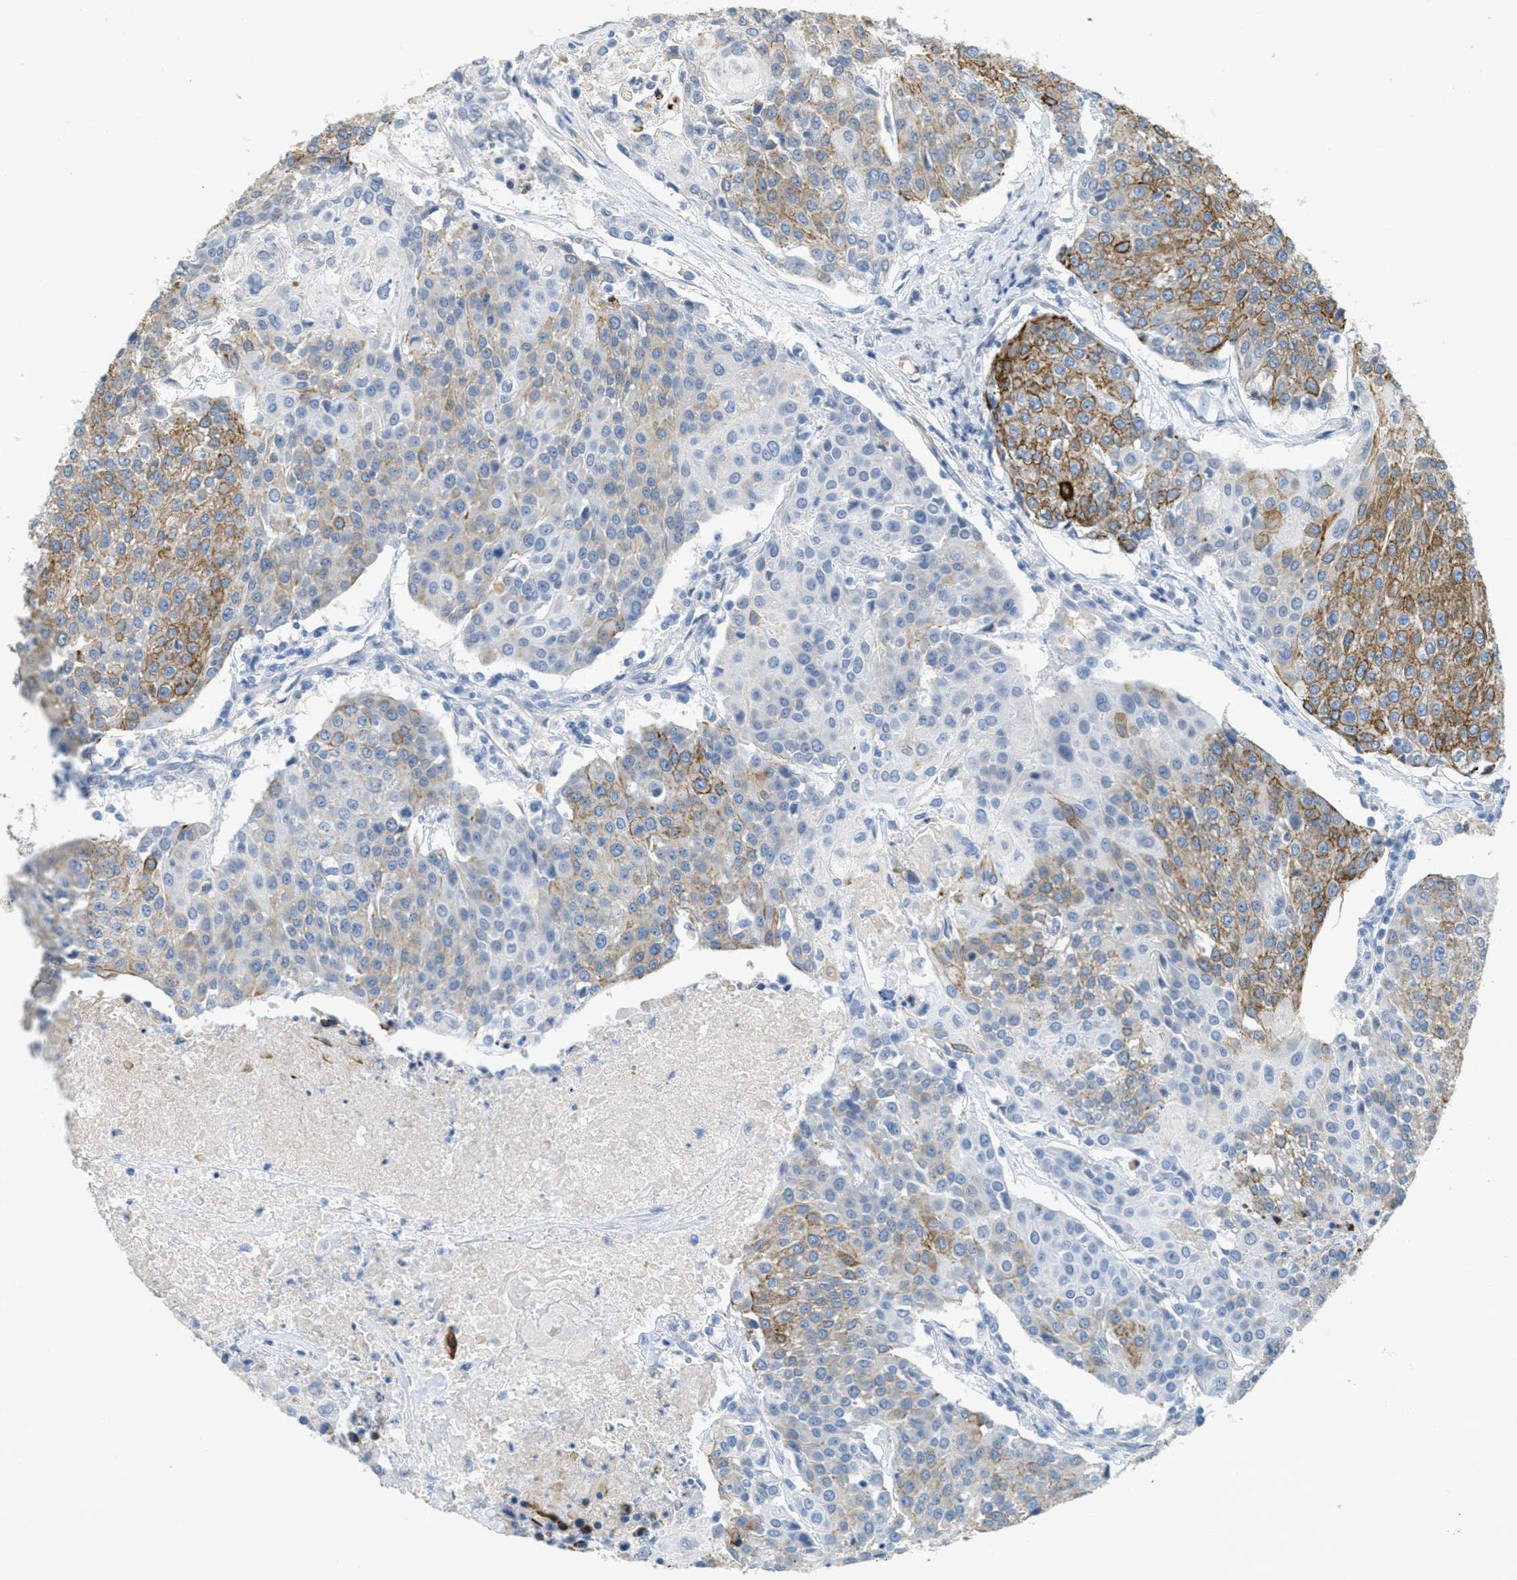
{"staining": {"intensity": "moderate", "quantity": "25%-75%", "location": "cytoplasmic/membranous"}, "tissue": "urothelial cancer", "cell_type": "Tumor cells", "image_type": "cancer", "snomed": [{"axis": "morphology", "description": "Urothelial carcinoma, High grade"}, {"axis": "topography", "description": "Urinary bladder"}], "caption": "High-grade urothelial carcinoma stained for a protein displays moderate cytoplasmic/membranous positivity in tumor cells.", "gene": "MRS2", "patient": {"sex": "female", "age": 85}}